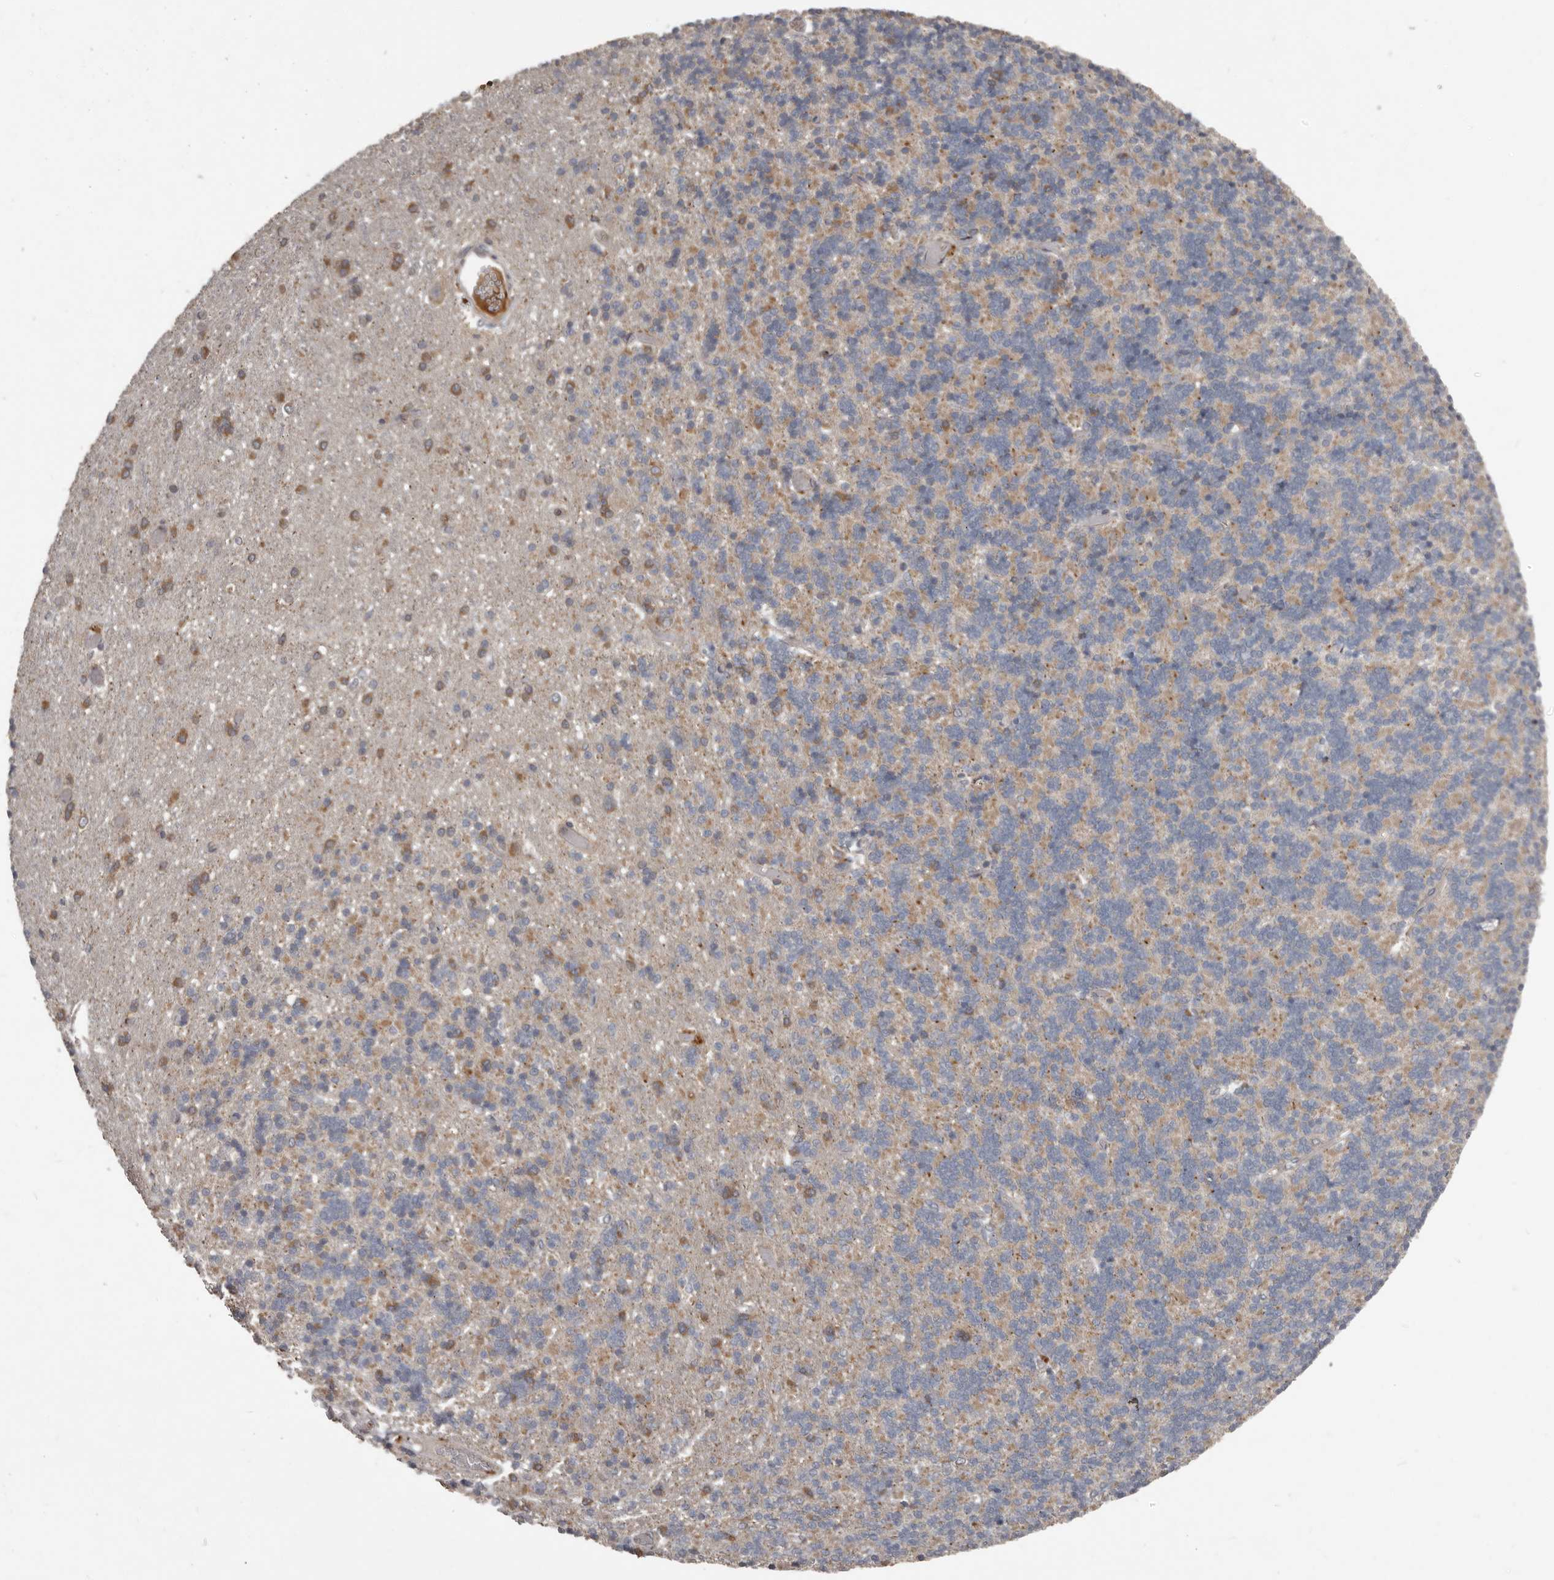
{"staining": {"intensity": "weak", "quantity": "<25%", "location": "cytoplasmic/membranous"}, "tissue": "cerebellum", "cell_type": "Cells in granular layer", "image_type": "normal", "snomed": [{"axis": "morphology", "description": "Normal tissue, NOS"}, {"axis": "topography", "description": "Cerebellum"}], "caption": "Immunohistochemical staining of unremarkable cerebellum displays no significant staining in cells in granular layer.", "gene": "FBXO31", "patient": {"sex": "male", "age": 37}}